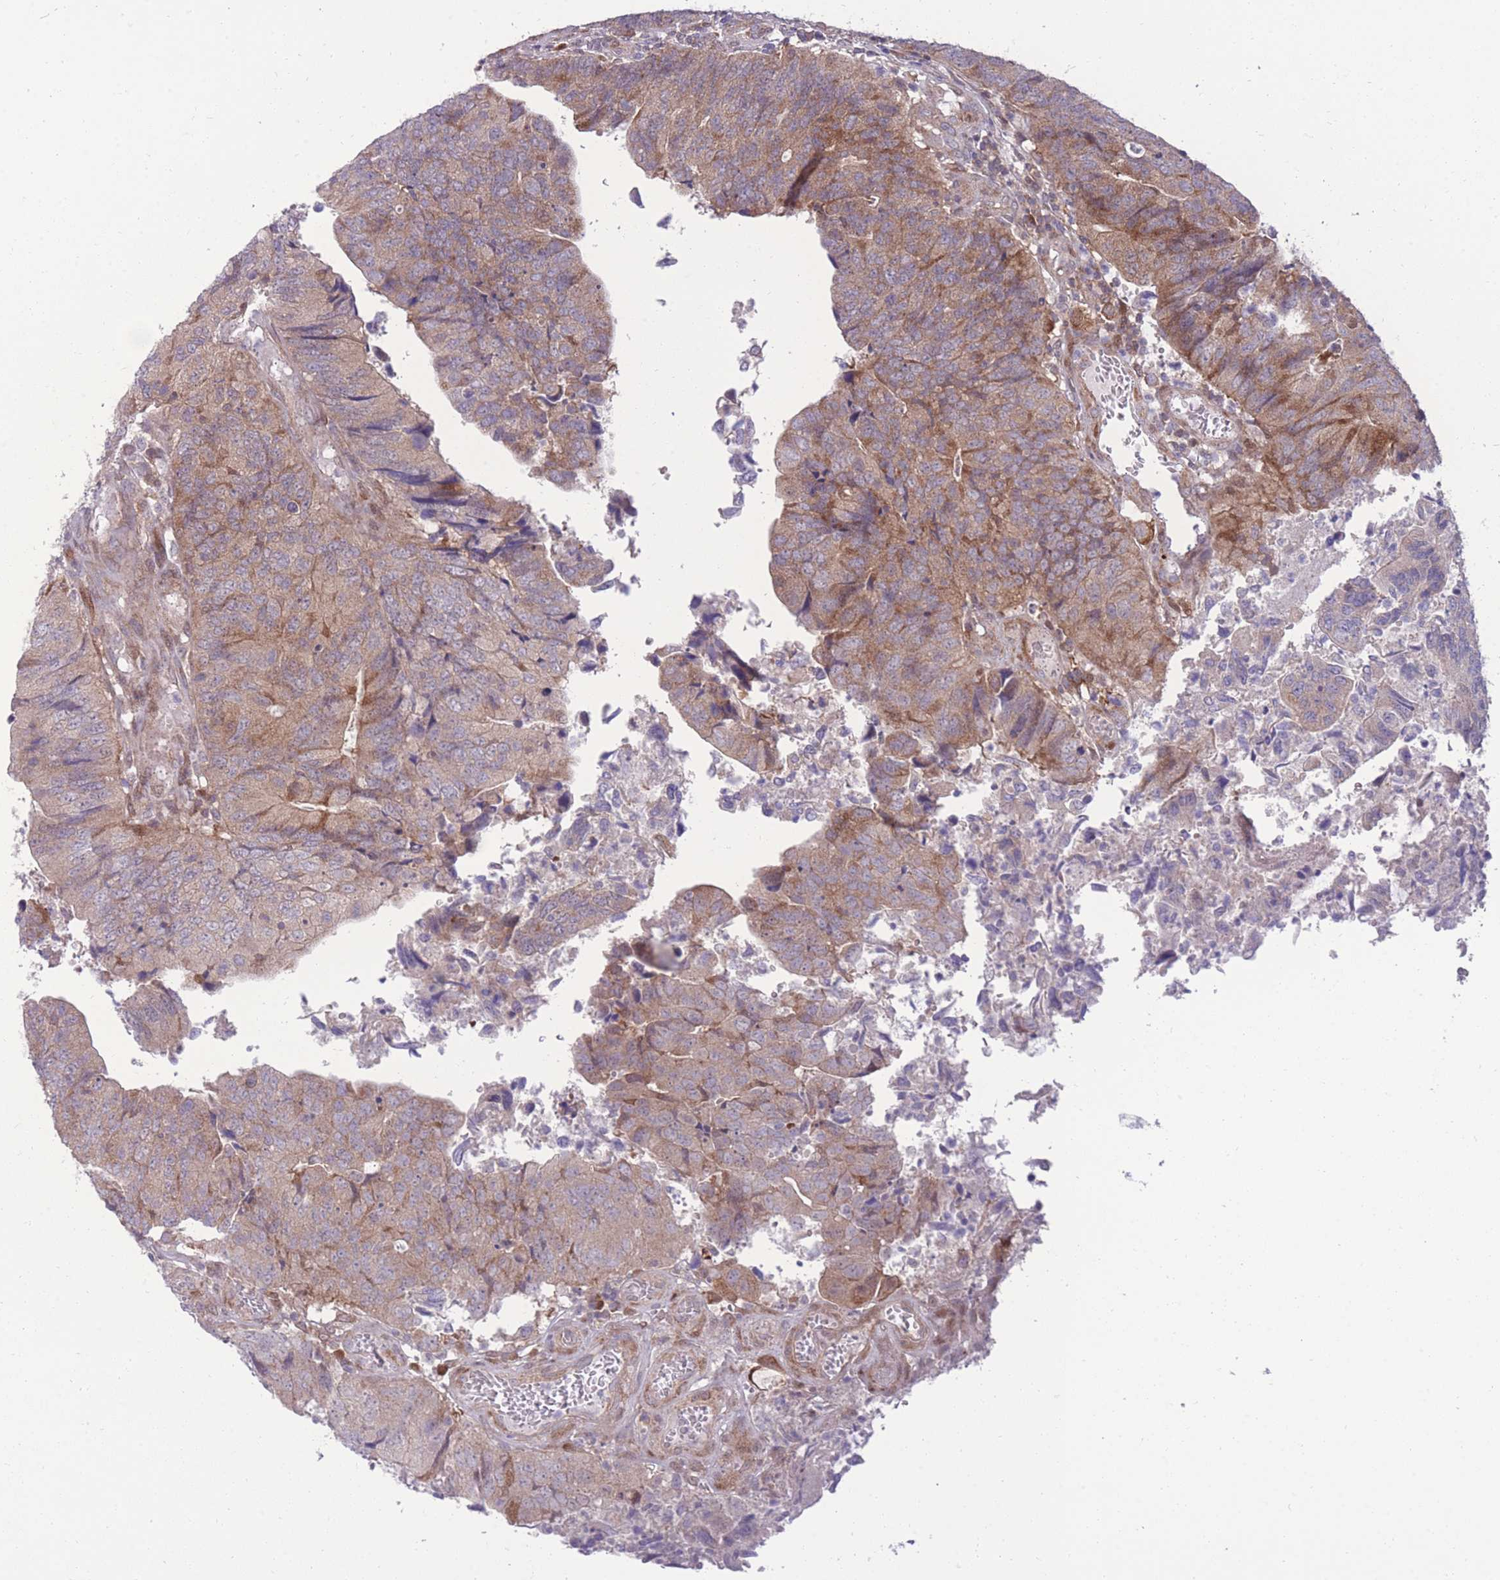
{"staining": {"intensity": "moderate", "quantity": "25%-75%", "location": "cytoplasmic/membranous"}, "tissue": "colorectal cancer", "cell_type": "Tumor cells", "image_type": "cancer", "snomed": [{"axis": "morphology", "description": "Adenocarcinoma, NOS"}, {"axis": "topography", "description": "Colon"}], "caption": "High-magnification brightfield microscopy of colorectal cancer (adenocarcinoma) stained with DAB (brown) and counterstained with hematoxylin (blue). tumor cells exhibit moderate cytoplasmic/membranous expression is seen in approximately25%-75% of cells.", "gene": "RIC8A", "patient": {"sex": "female", "age": 67}}